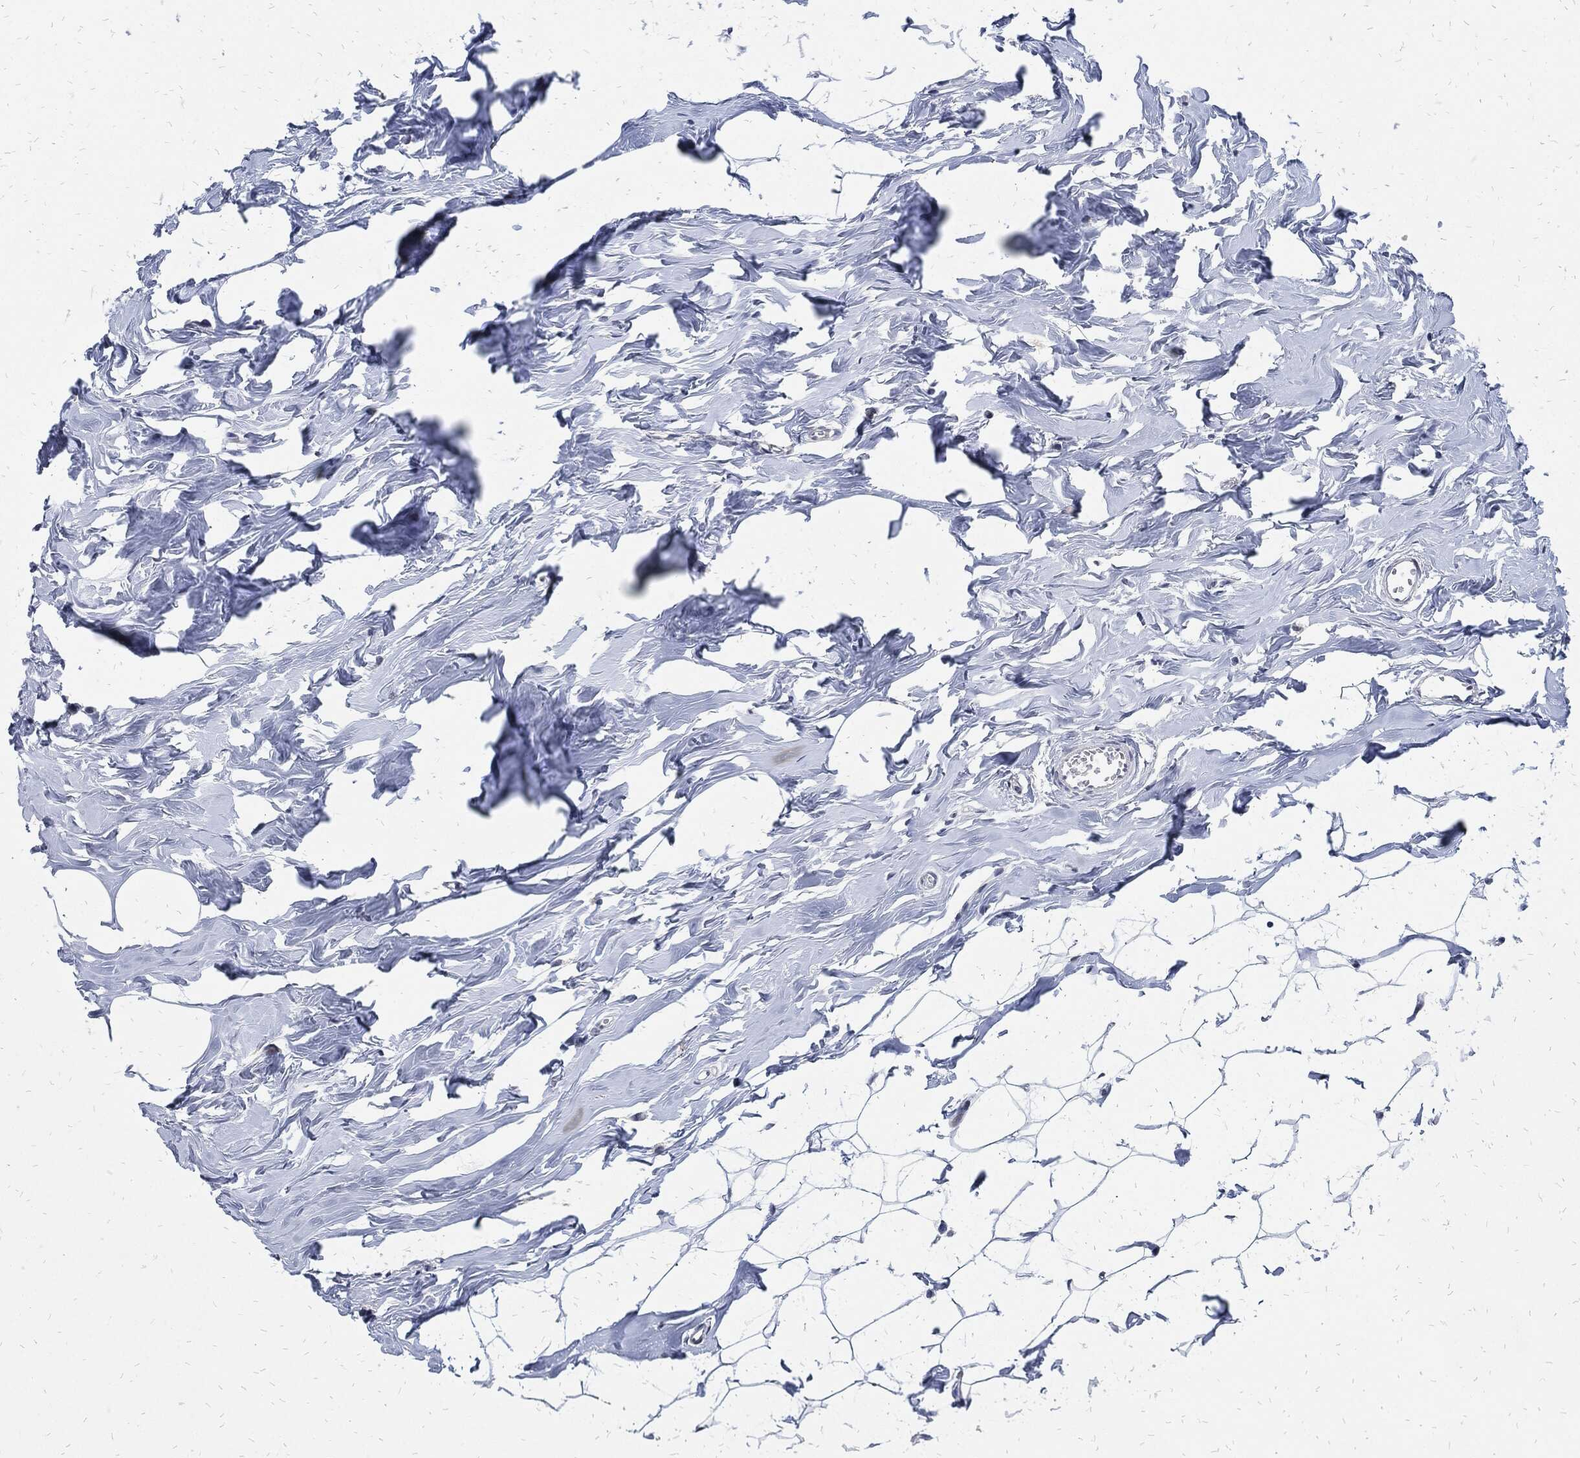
{"staining": {"intensity": "negative", "quantity": "none", "location": "none"}, "tissue": "breast", "cell_type": "Adipocytes", "image_type": "normal", "snomed": [{"axis": "morphology", "description": "Normal tissue, NOS"}, {"axis": "morphology", "description": "Lobular carcinoma, in situ"}, {"axis": "topography", "description": "Breast"}], "caption": "Human breast stained for a protein using immunohistochemistry (IHC) reveals no staining in adipocytes.", "gene": "MKI67", "patient": {"sex": "female", "age": 35}}